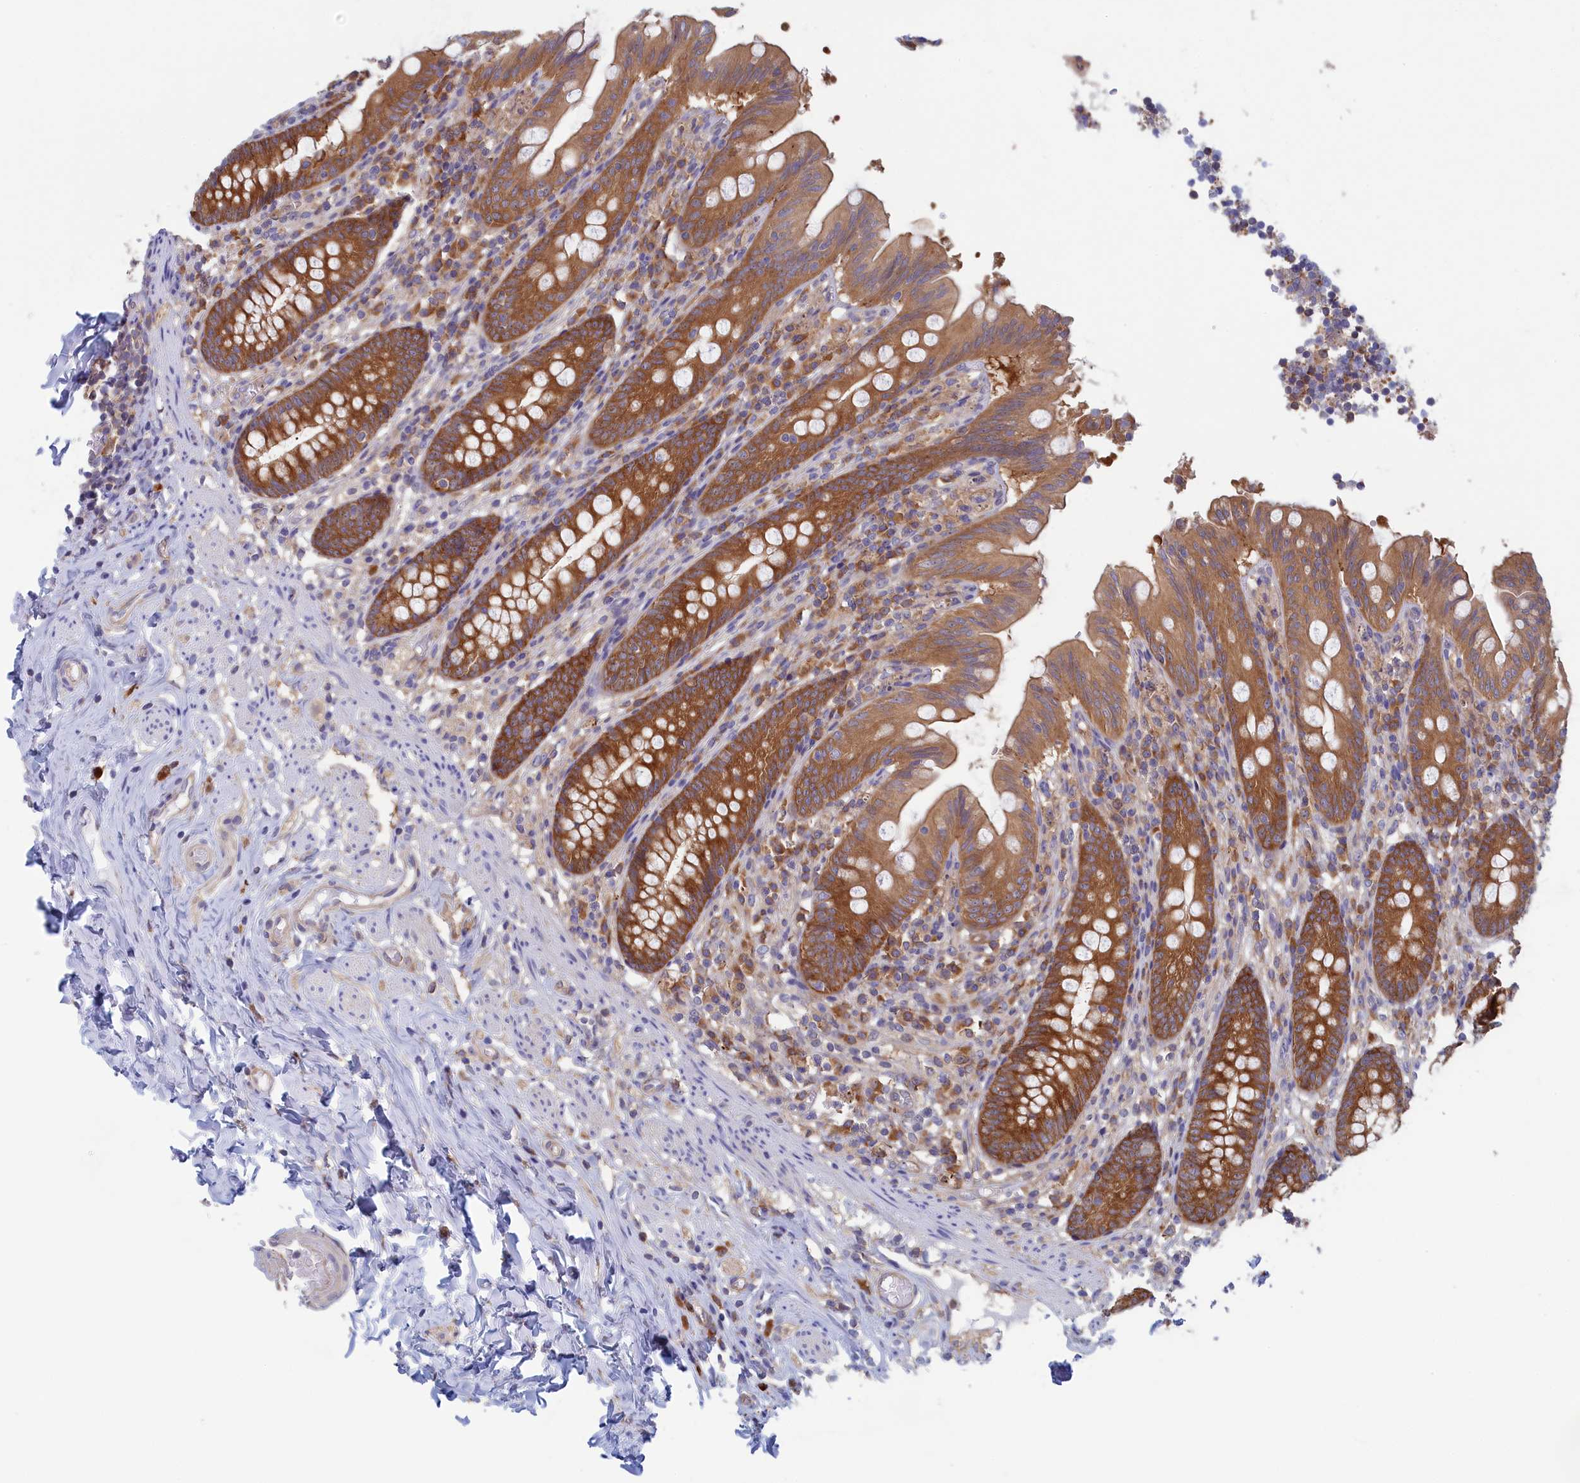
{"staining": {"intensity": "moderate", "quantity": ">75%", "location": "cytoplasmic/membranous"}, "tissue": "appendix", "cell_type": "Glandular cells", "image_type": "normal", "snomed": [{"axis": "morphology", "description": "Normal tissue, NOS"}, {"axis": "topography", "description": "Appendix"}], "caption": "High-magnification brightfield microscopy of benign appendix stained with DAB (brown) and counterstained with hematoxylin (blue). glandular cells exhibit moderate cytoplasmic/membranous expression is seen in approximately>75% of cells.", "gene": "SYNDIG1L", "patient": {"sex": "male", "age": 55}}